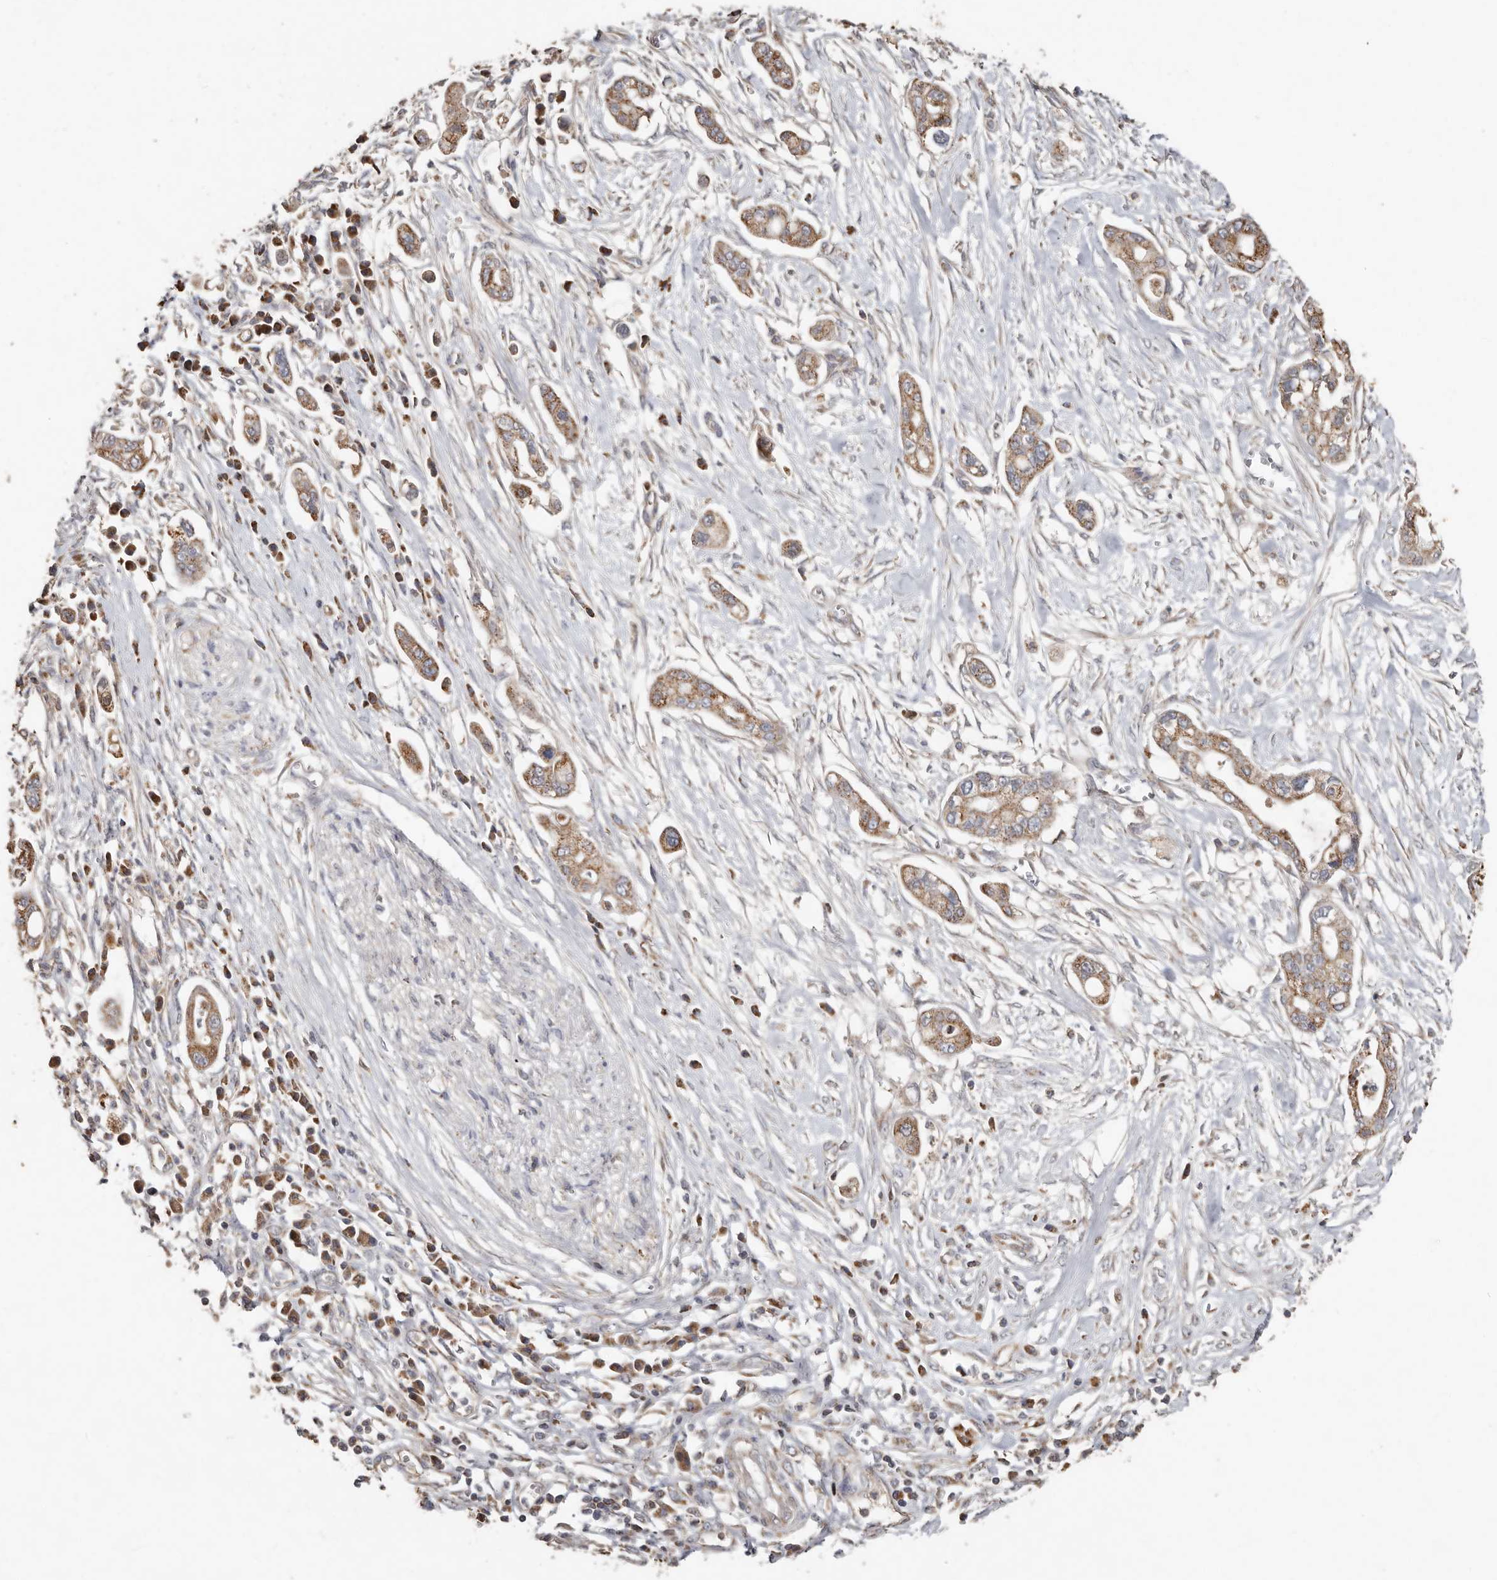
{"staining": {"intensity": "moderate", "quantity": ">75%", "location": "cytoplasmic/membranous"}, "tissue": "pancreatic cancer", "cell_type": "Tumor cells", "image_type": "cancer", "snomed": [{"axis": "morphology", "description": "Adenocarcinoma, NOS"}, {"axis": "topography", "description": "Pancreas"}], "caption": "The image exhibits a brown stain indicating the presence of a protein in the cytoplasmic/membranous of tumor cells in adenocarcinoma (pancreatic).", "gene": "KIF26B", "patient": {"sex": "male", "age": 68}}